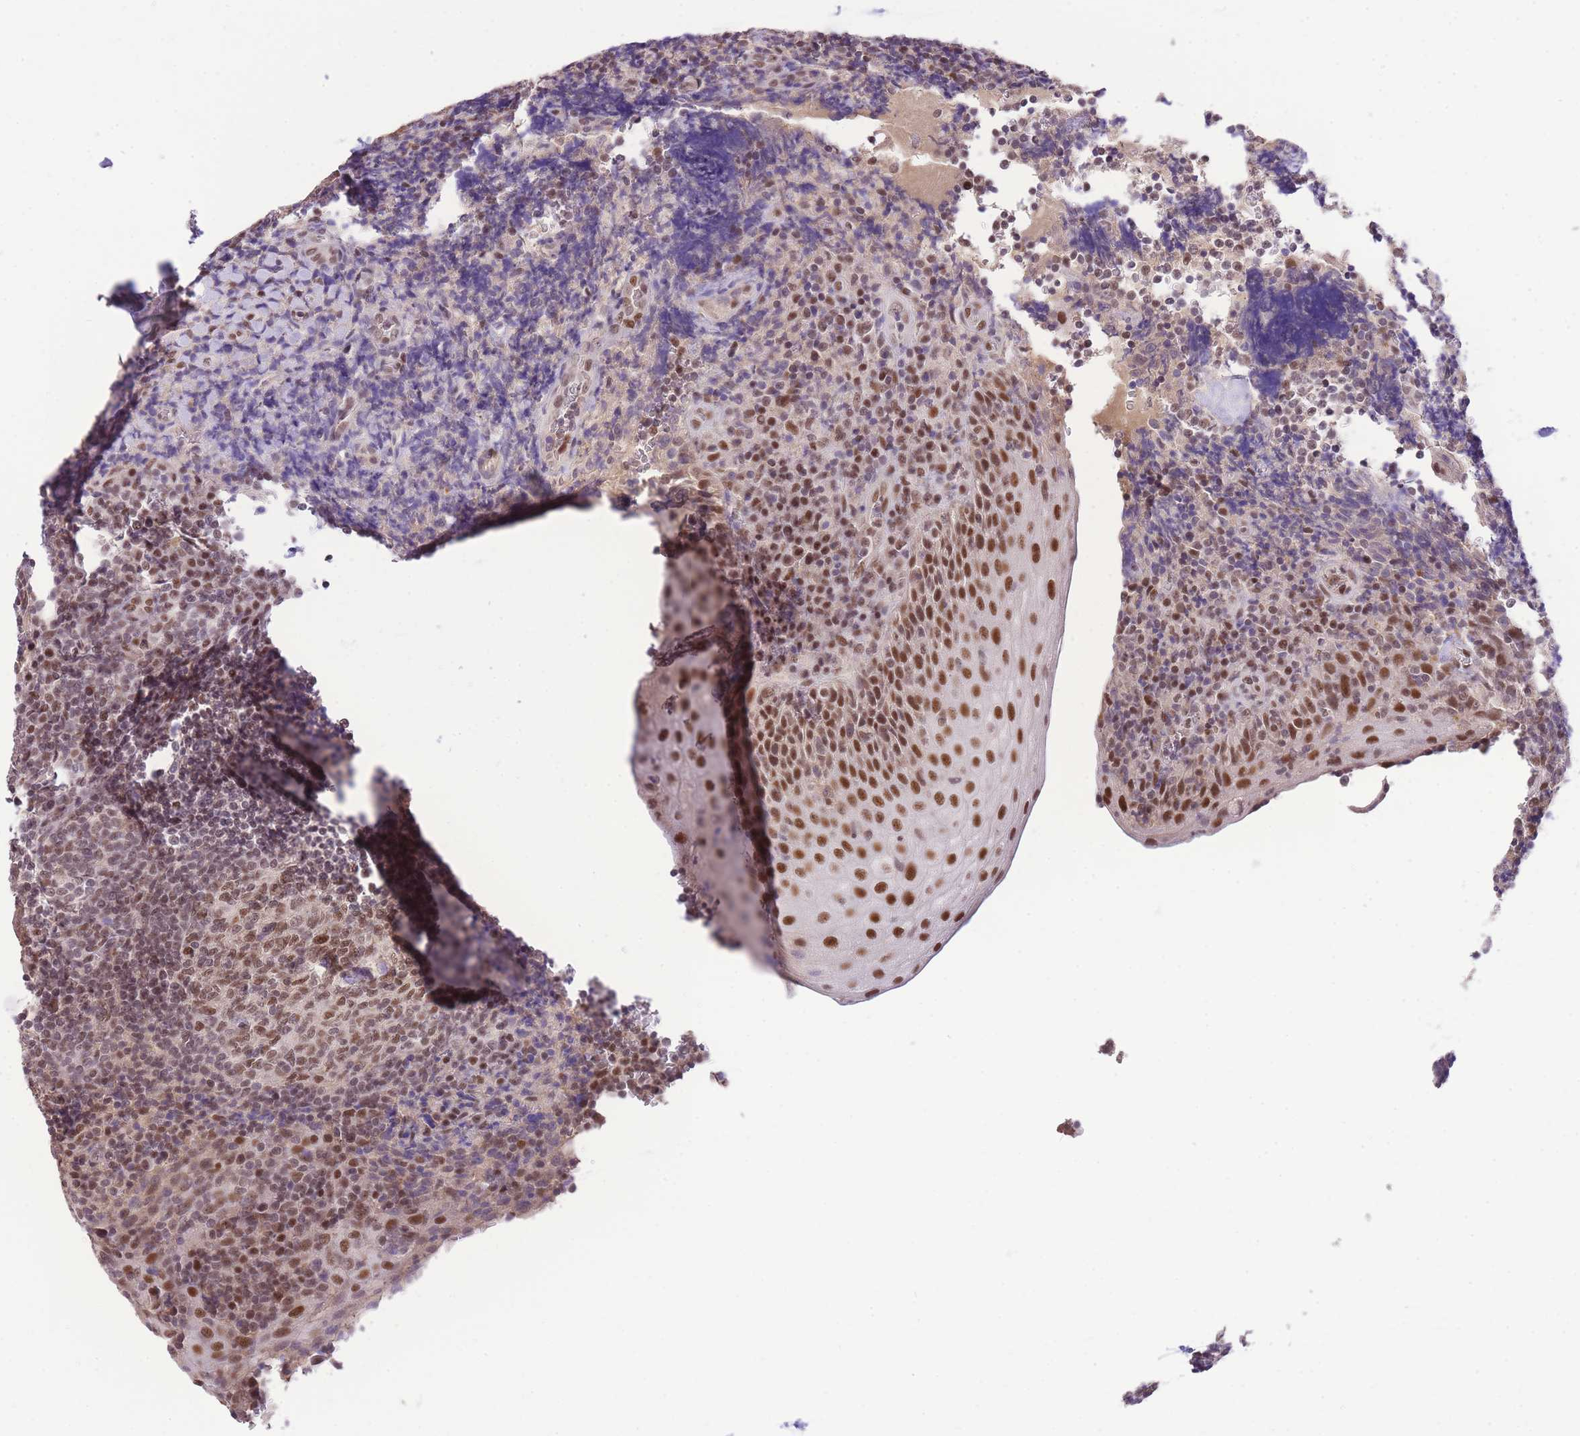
{"staining": {"intensity": "moderate", "quantity": ">75%", "location": "nuclear"}, "tissue": "tonsil", "cell_type": "Germinal center cells", "image_type": "normal", "snomed": [{"axis": "morphology", "description": "Normal tissue, NOS"}, {"axis": "topography", "description": "Tonsil"}], "caption": "Human tonsil stained with a brown dye demonstrates moderate nuclear positive staining in approximately >75% of germinal center cells.", "gene": "UBXN7", "patient": {"sex": "male", "age": 37}}